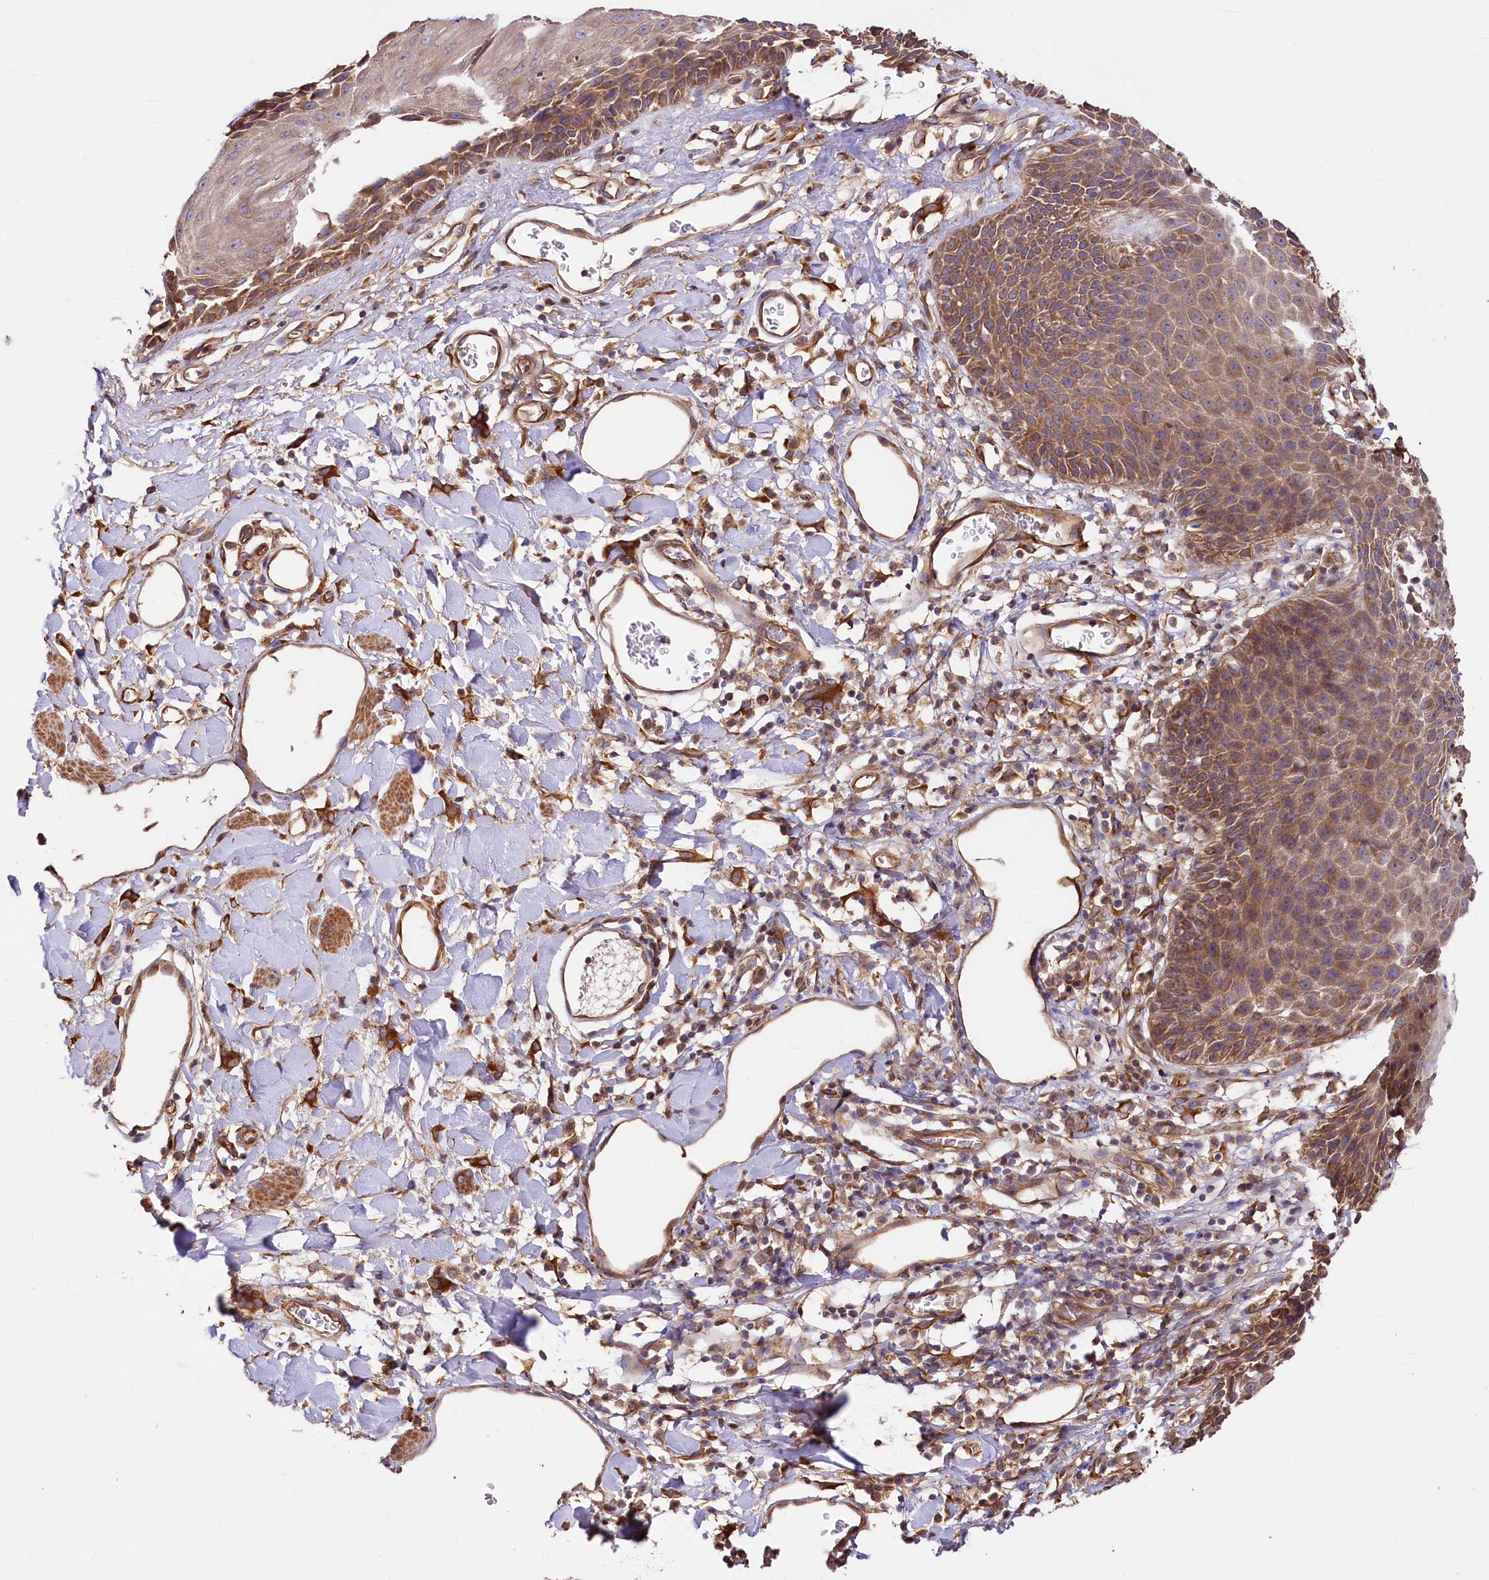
{"staining": {"intensity": "moderate", "quantity": ">75%", "location": "cytoplasmic/membranous"}, "tissue": "skin", "cell_type": "Epidermal cells", "image_type": "normal", "snomed": [{"axis": "morphology", "description": "Normal tissue, NOS"}, {"axis": "topography", "description": "Vulva"}], "caption": "DAB (3,3'-diaminobenzidine) immunohistochemical staining of normal human skin exhibits moderate cytoplasmic/membranous protein positivity in about >75% of epidermal cells.", "gene": "CEP295", "patient": {"sex": "female", "age": 68}}